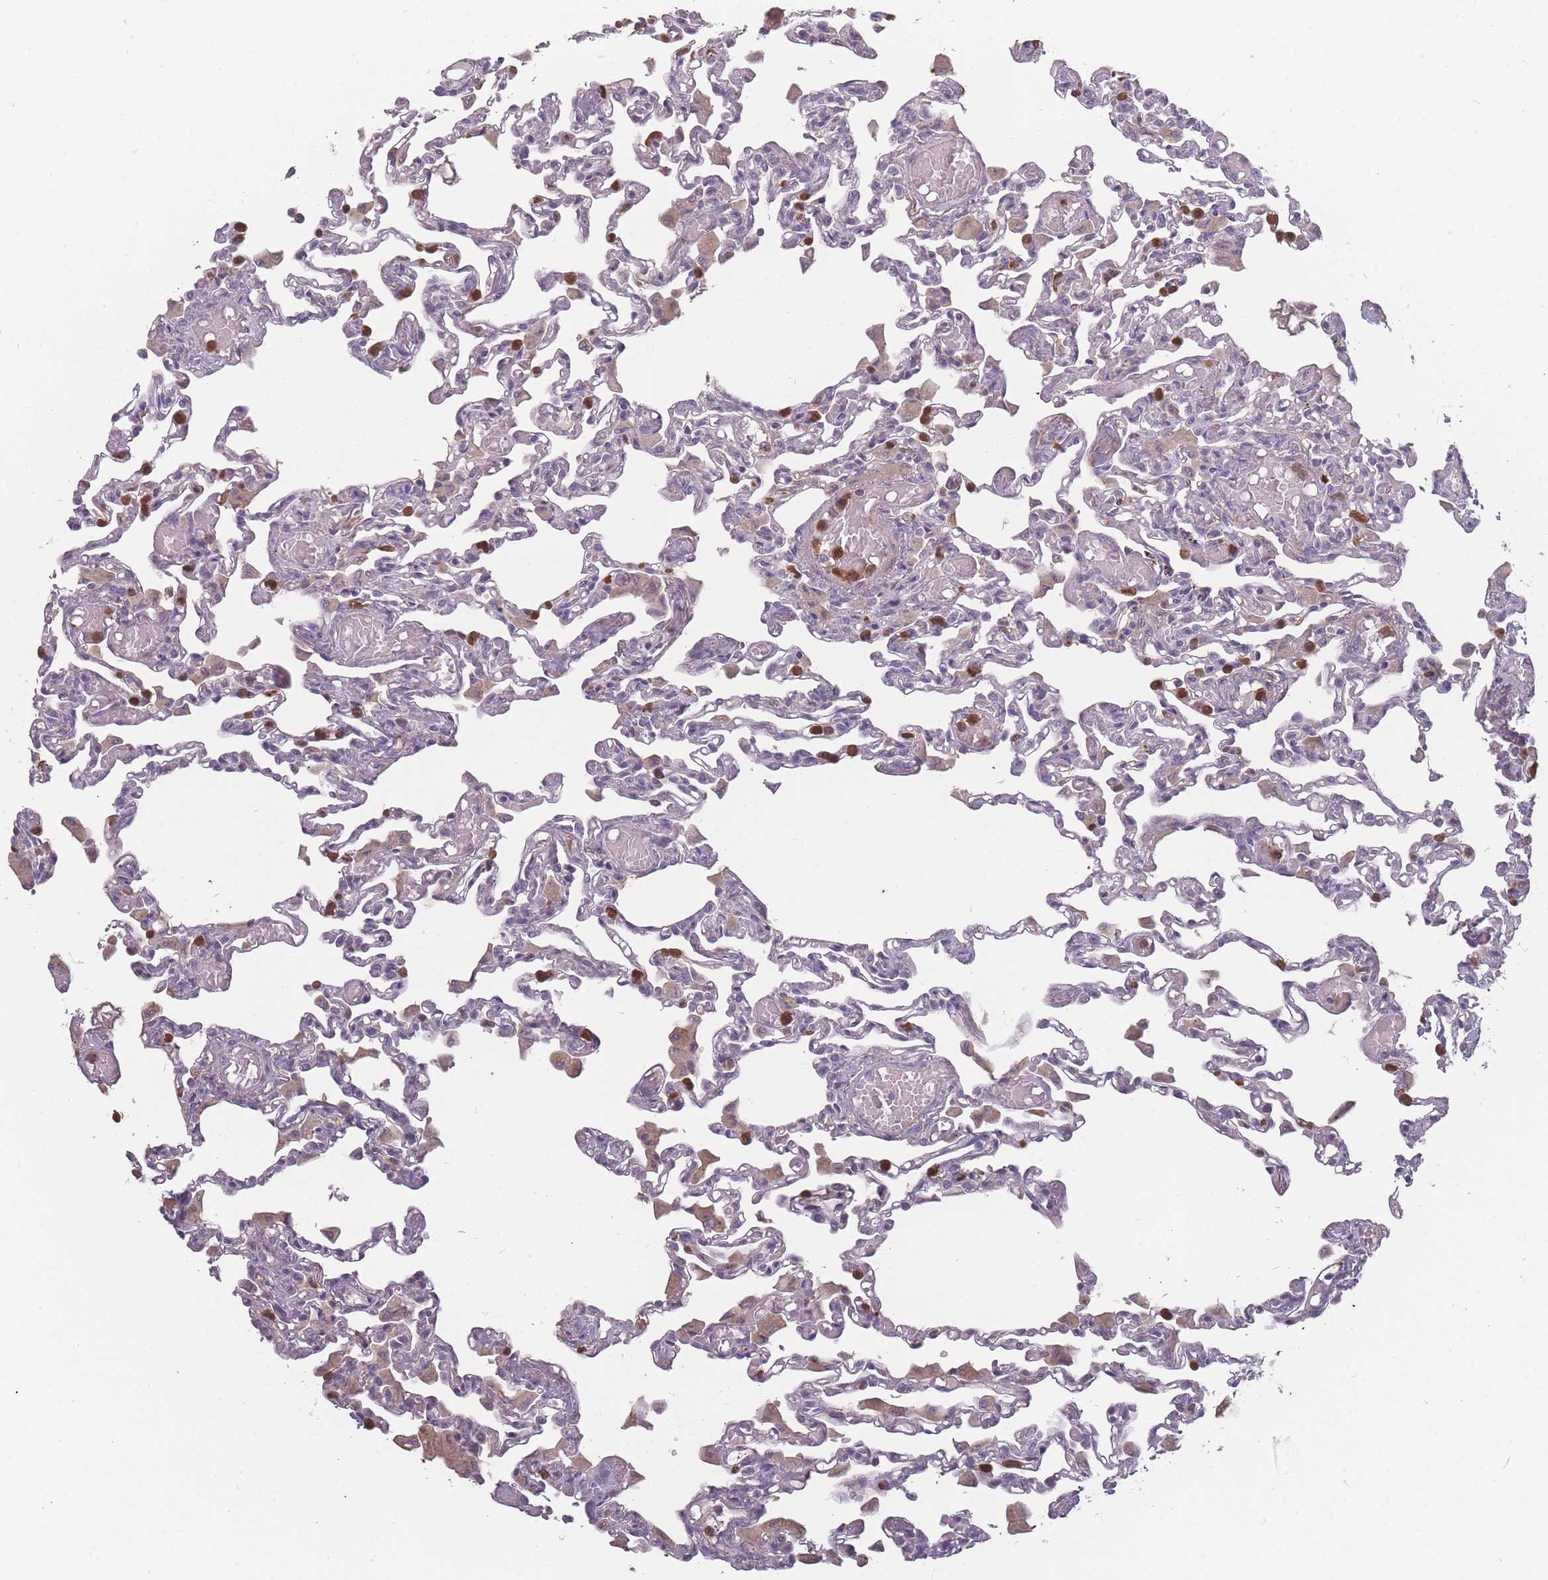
{"staining": {"intensity": "negative", "quantity": "none", "location": "none"}, "tissue": "lung", "cell_type": "Alveolar cells", "image_type": "normal", "snomed": [{"axis": "morphology", "description": "Normal tissue, NOS"}, {"axis": "topography", "description": "Bronchus"}, {"axis": "topography", "description": "Lung"}], "caption": "DAB (3,3'-diaminobenzidine) immunohistochemical staining of benign lung shows no significant positivity in alveolar cells.", "gene": "BST1", "patient": {"sex": "female", "age": 49}}